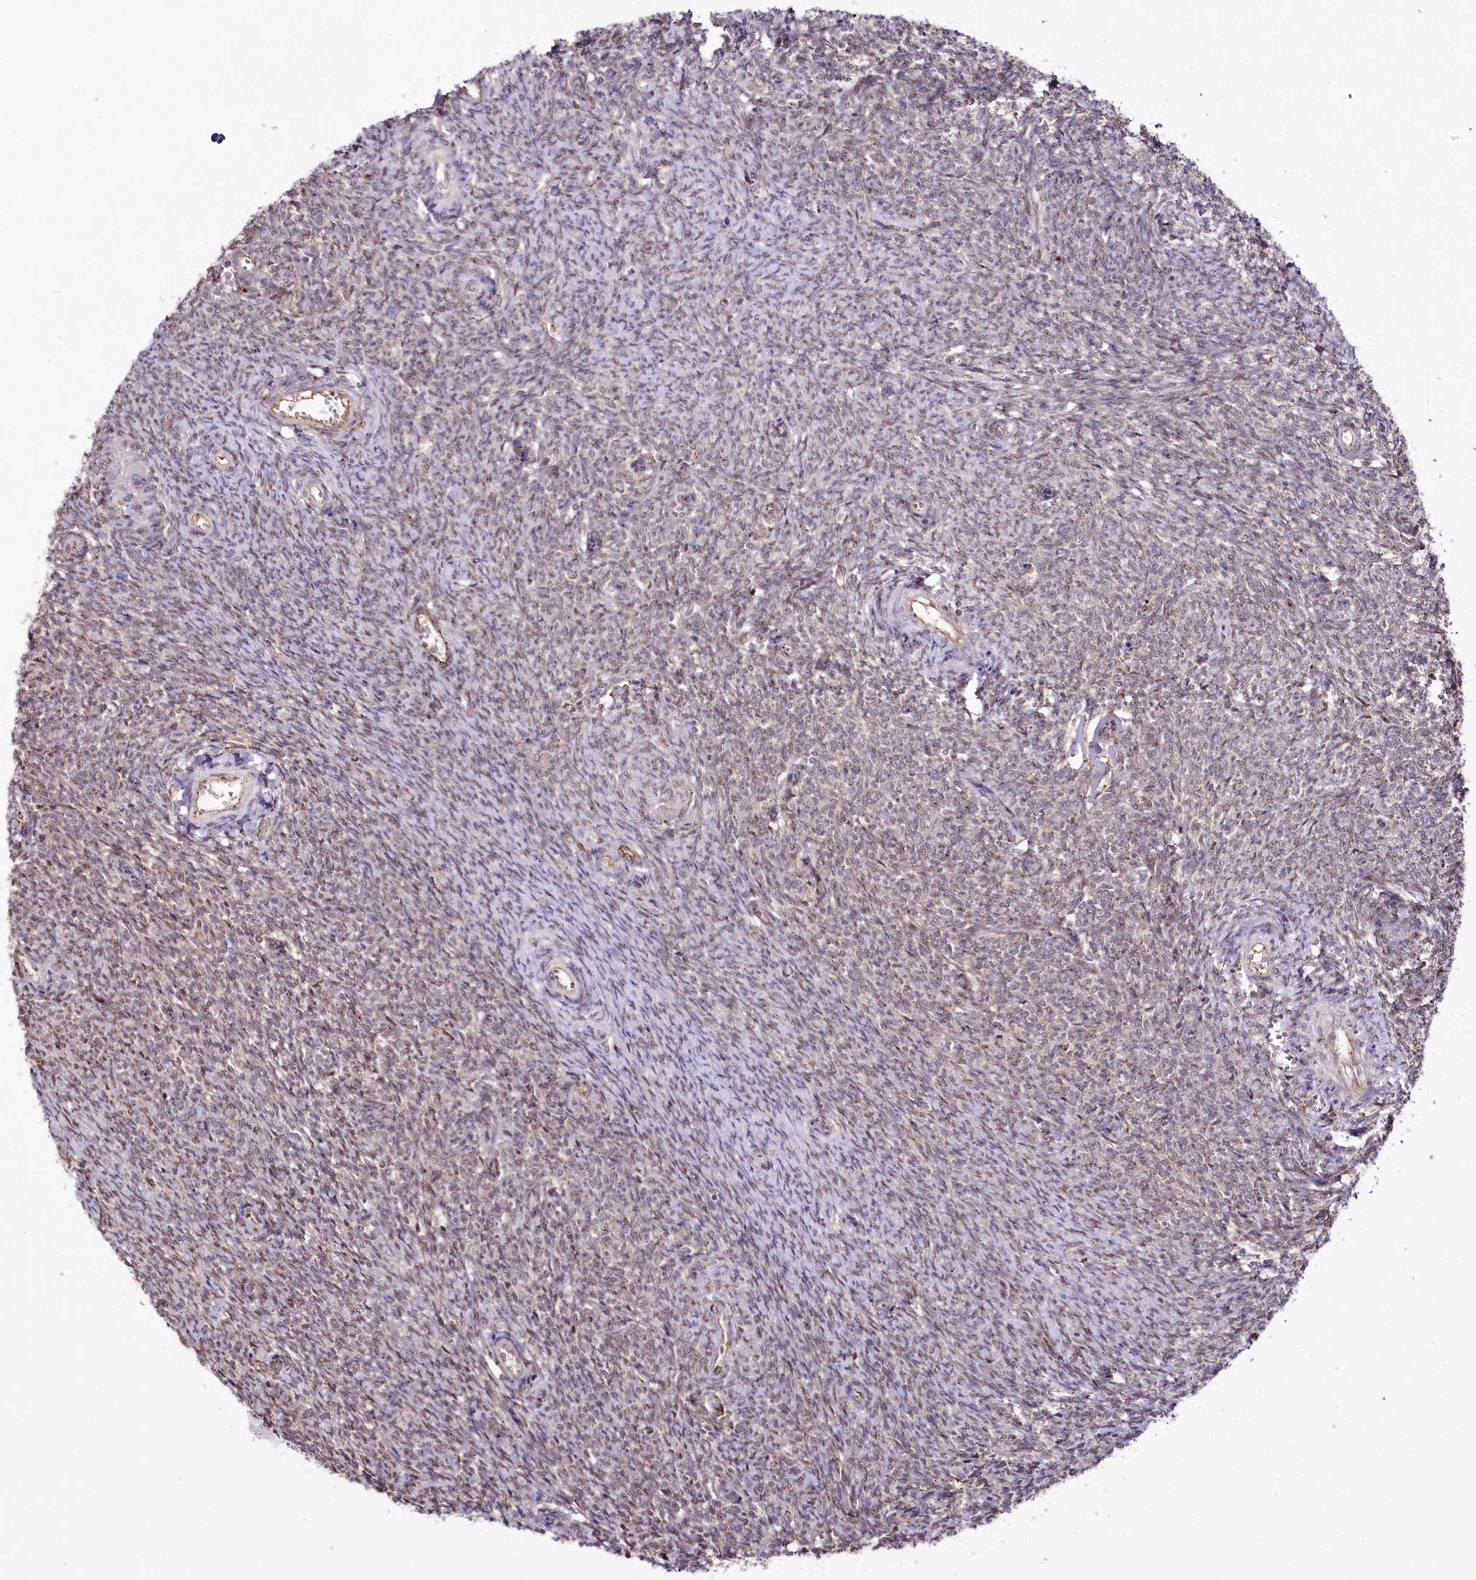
{"staining": {"intensity": "weak", "quantity": "25%-75%", "location": "nuclear"}, "tissue": "ovary", "cell_type": "Ovarian stroma cells", "image_type": "normal", "snomed": [{"axis": "morphology", "description": "Normal tissue, NOS"}, {"axis": "topography", "description": "Ovary"}], "caption": "Protein expression by immunohistochemistry (IHC) demonstrates weak nuclear staining in about 25%-75% of ovarian stroma cells in benign ovary.", "gene": "HOXC8", "patient": {"sex": "female", "age": 44}}